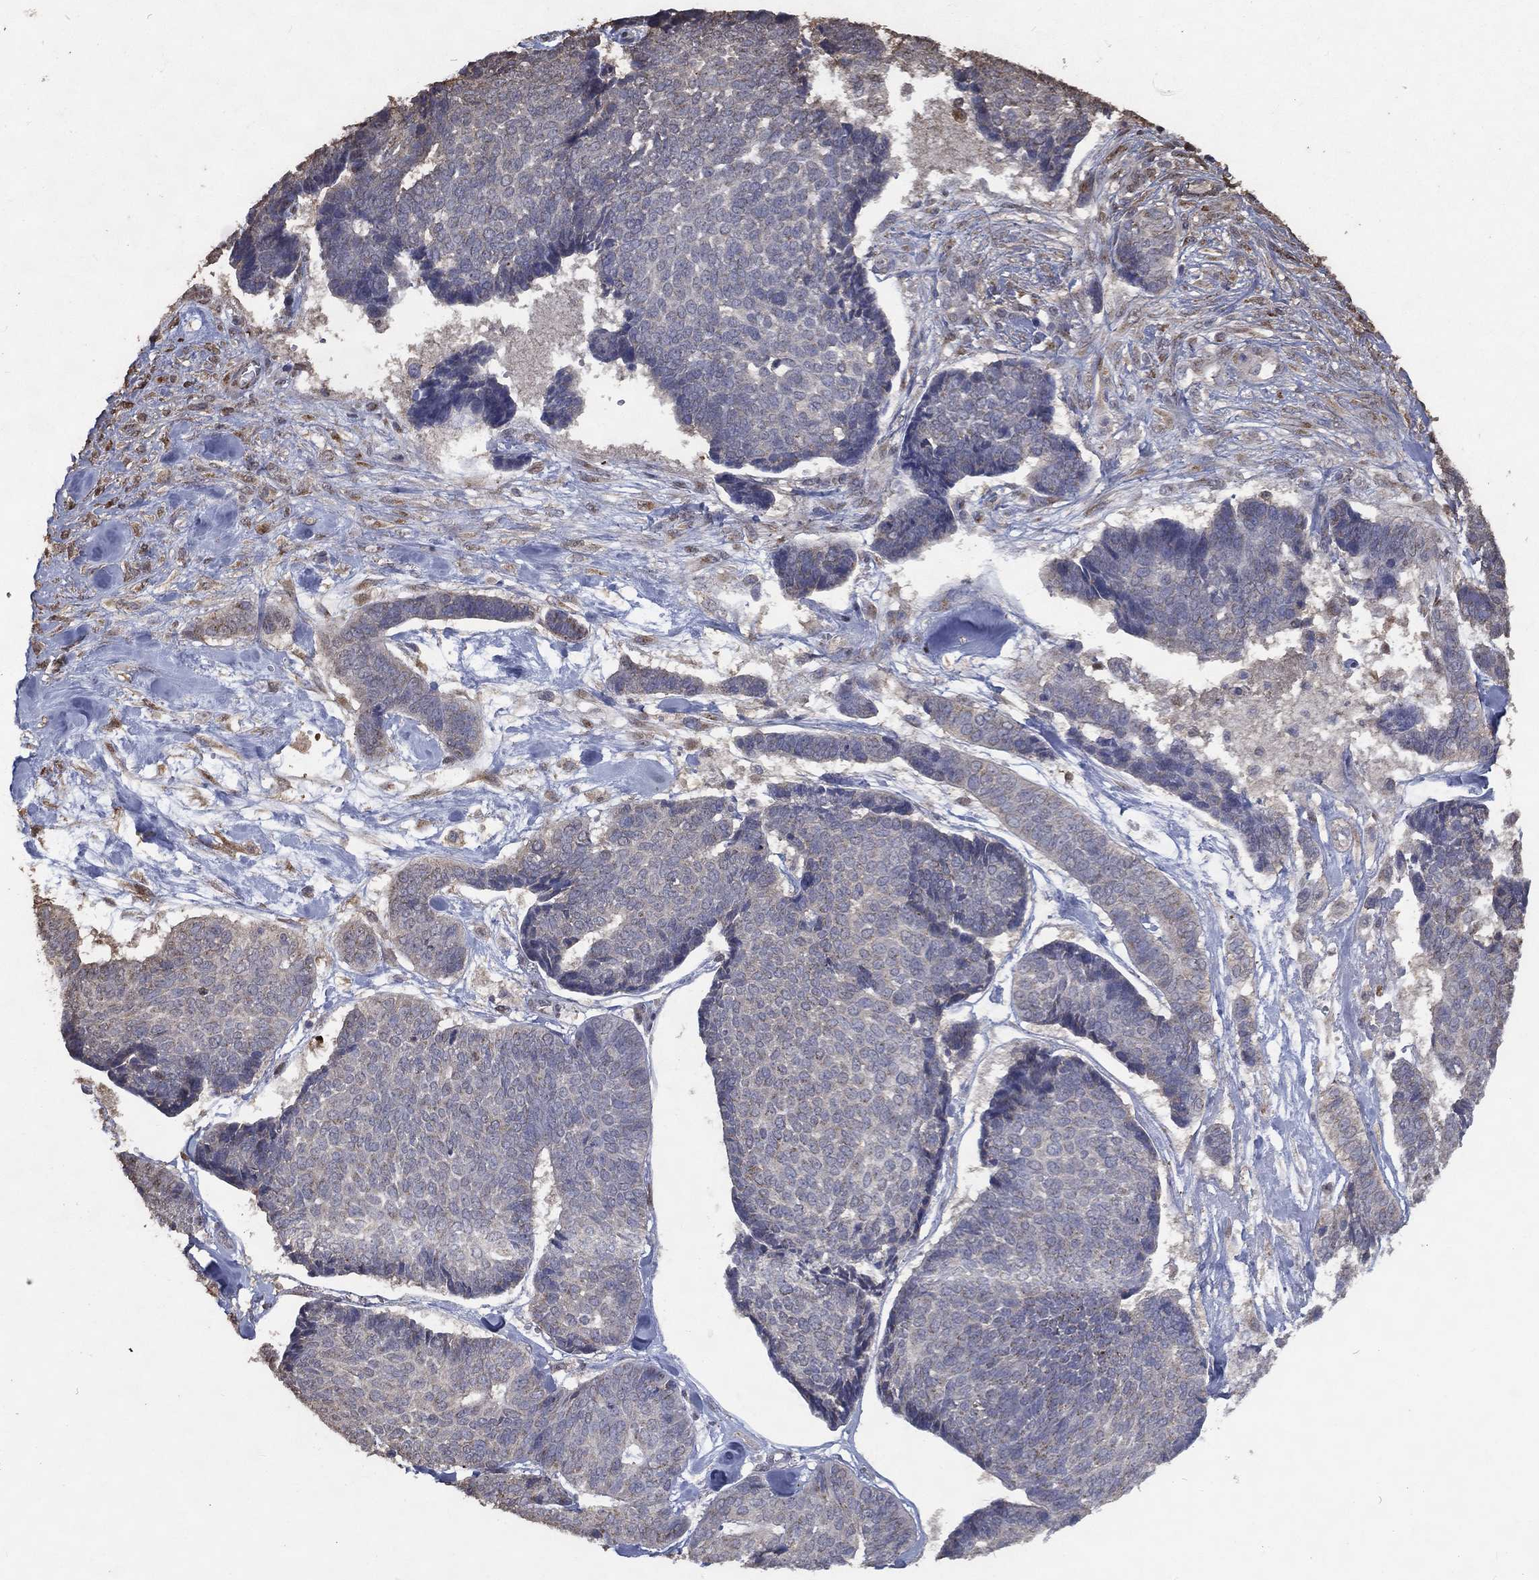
{"staining": {"intensity": "negative", "quantity": "none", "location": "none"}, "tissue": "skin cancer", "cell_type": "Tumor cells", "image_type": "cancer", "snomed": [{"axis": "morphology", "description": "Basal cell carcinoma"}, {"axis": "topography", "description": "Skin"}], "caption": "DAB immunohistochemical staining of human skin cancer demonstrates no significant positivity in tumor cells.", "gene": "GPR183", "patient": {"sex": "male", "age": 86}}